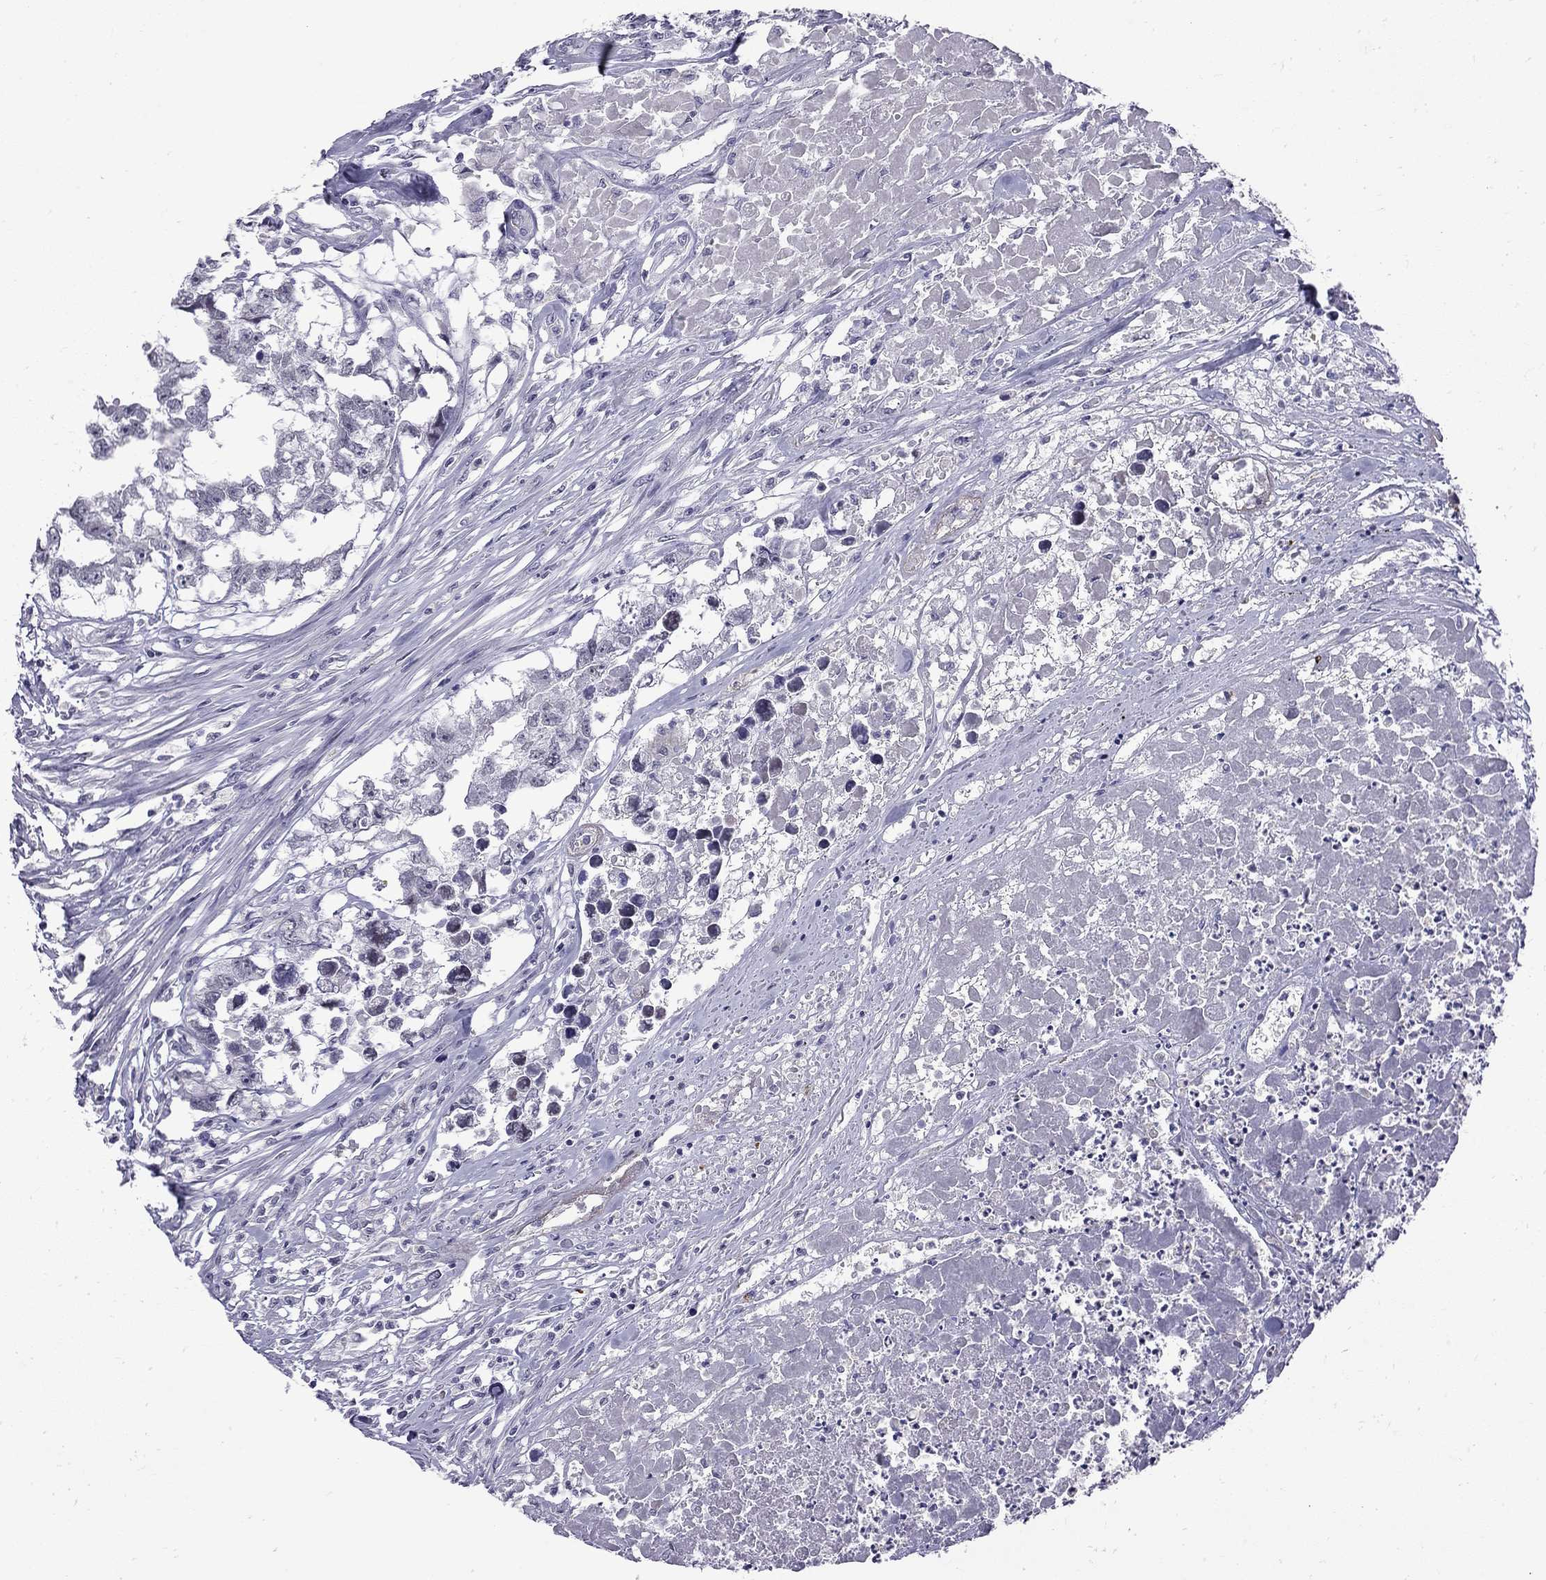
{"staining": {"intensity": "negative", "quantity": "none", "location": "none"}, "tissue": "testis cancer", "cell_type": "Tumor cells", "image_type": "cancer", "snomed": [{"axis": "morphology", "description": "Carcinoma, Embryonal, NOS"}, {"axis": "morphology", "description": "Teratoma, malignant, NOS"}, {"axis": "topography", "description": "Testis"}], "caption": "Image shows no protein positivity in tumor cells of testis embryonal carcinoma tissue.", "gene": "RTL9", "patient": {"sex": "male", "age": 44}}